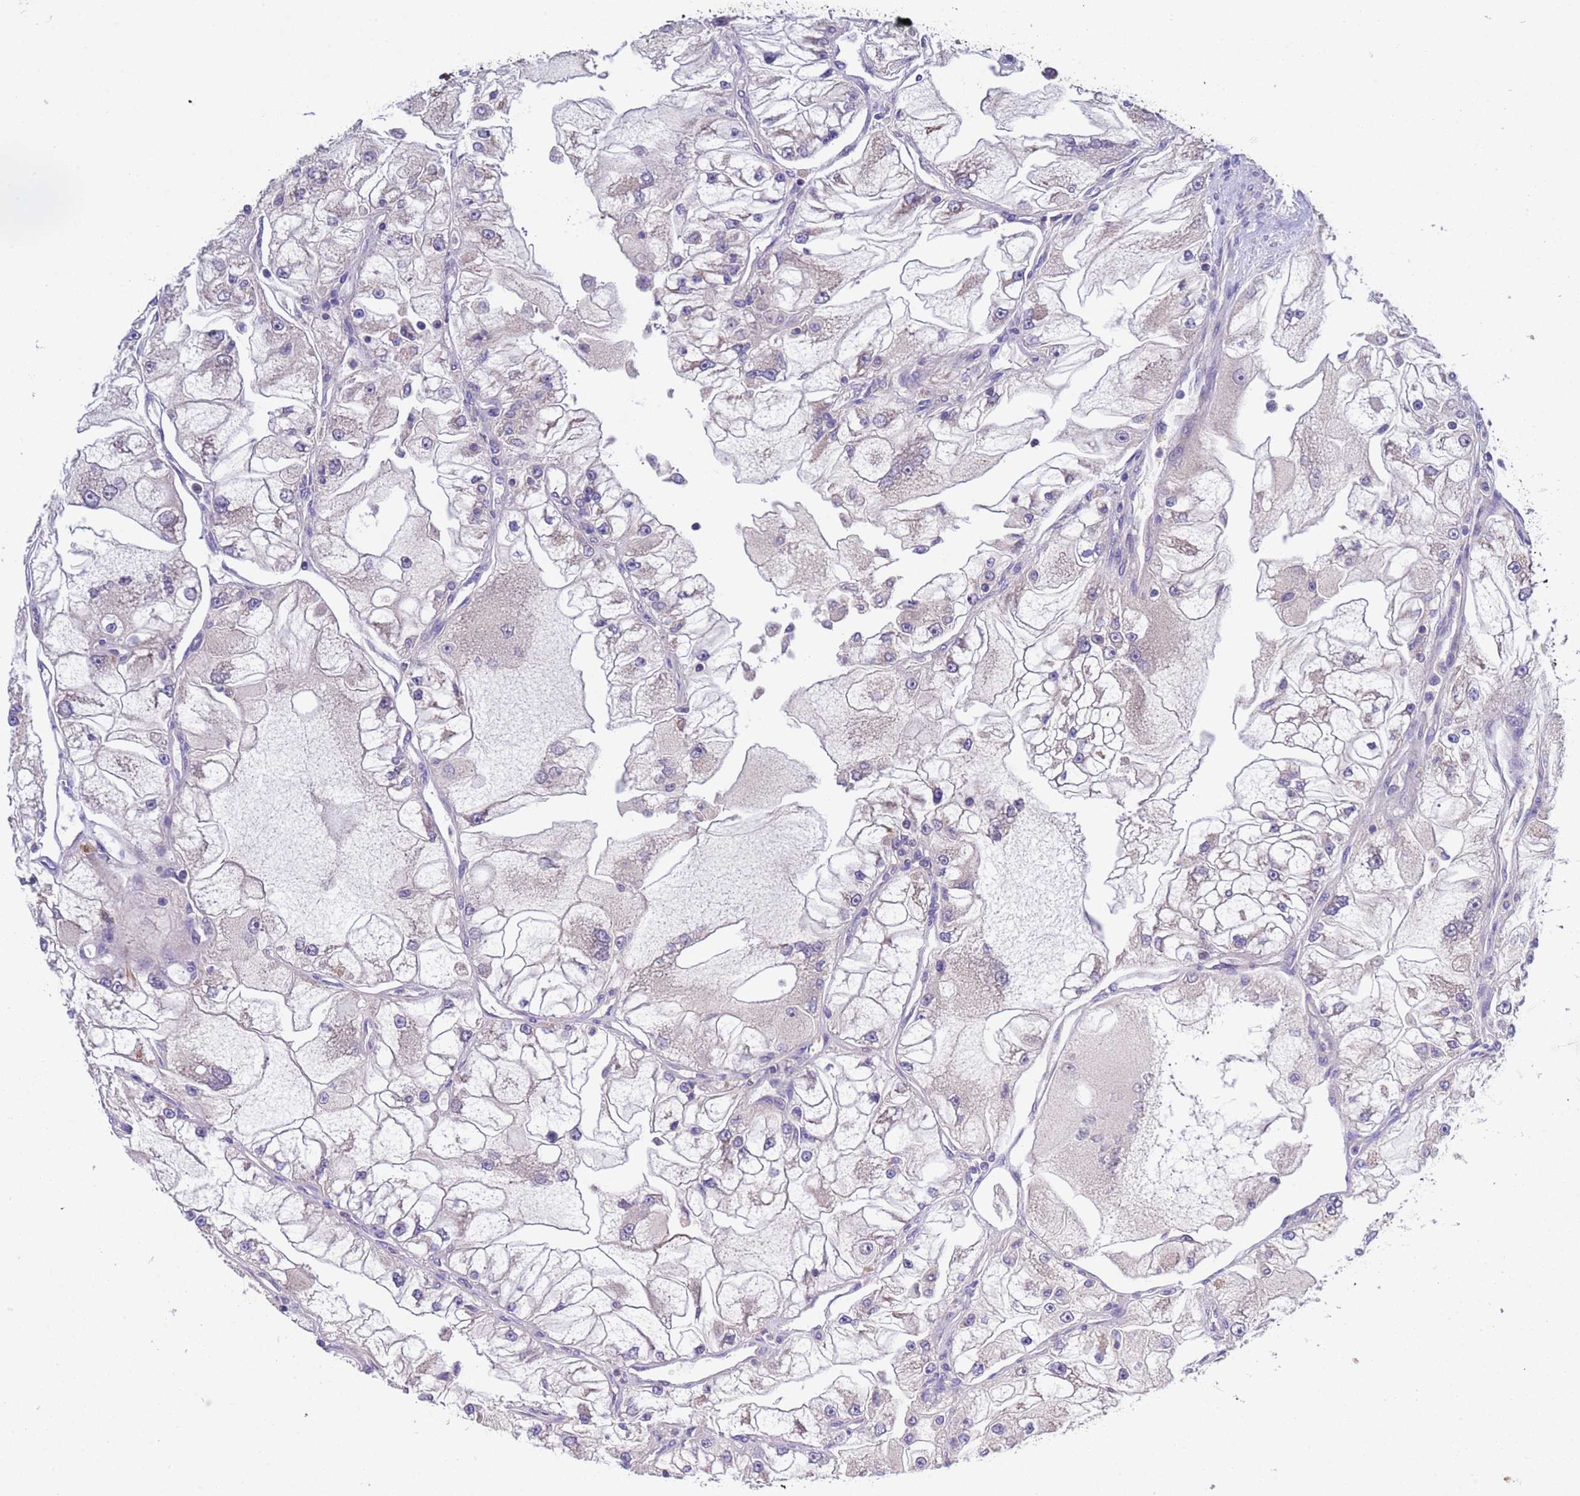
{"staining": {"intensity": "negative", "quantity": "none", "location": "none"}, "tissue": "renal cancer", "cell_type": "Tumor cells", "image_type": "cancer", "snomed": [{"axis": "morphology", "description": "Adenocarcinoma, NOS"}, {"axis": "topography", "description": "Kidney"}], "caption": "The image reveals no significant positivity in tumor cells of adenocarcinoma (renal).", "gene": "PARP16", "patient": {"sex": "female", "age": 72}}